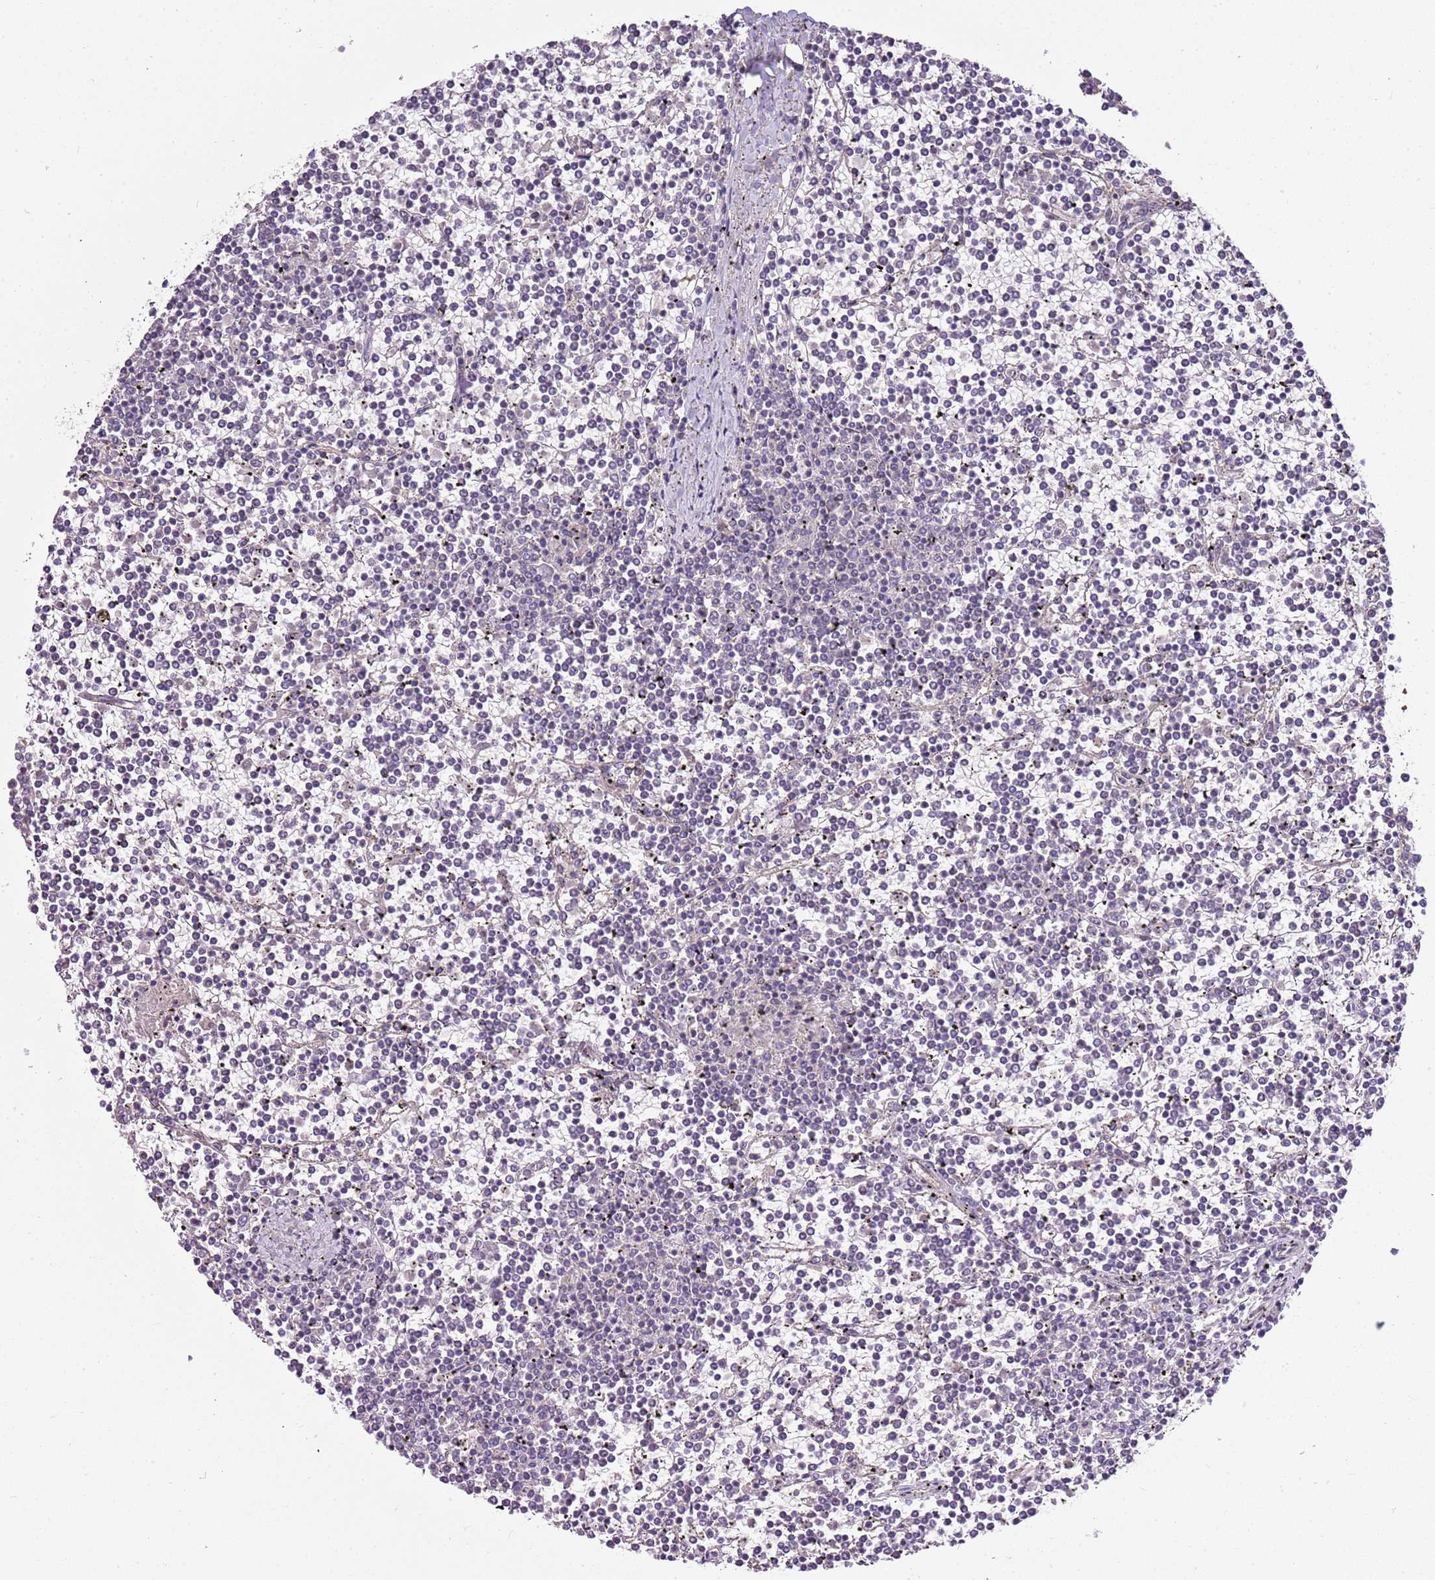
{"staining": {"intensity": "negative", "quantity": "none", "location": "none"}, "tissue": "lymphoma", "cell_type": "Tumor cells", "image_type": "cancer", "snomed": [{"axis": "morphology", "description": "Malignant lymphoma, non-Hodgkin's type, Low grade"}, {"axis": "topography", "description": "Spleen"}], "caption": "This is a histopathology image of immunohistochemistry (IHC) staining of lymphoma, which shows no staining in tumor cells.", "gene": "GNL1", "patient": {"sex": "female", "age": 19}}